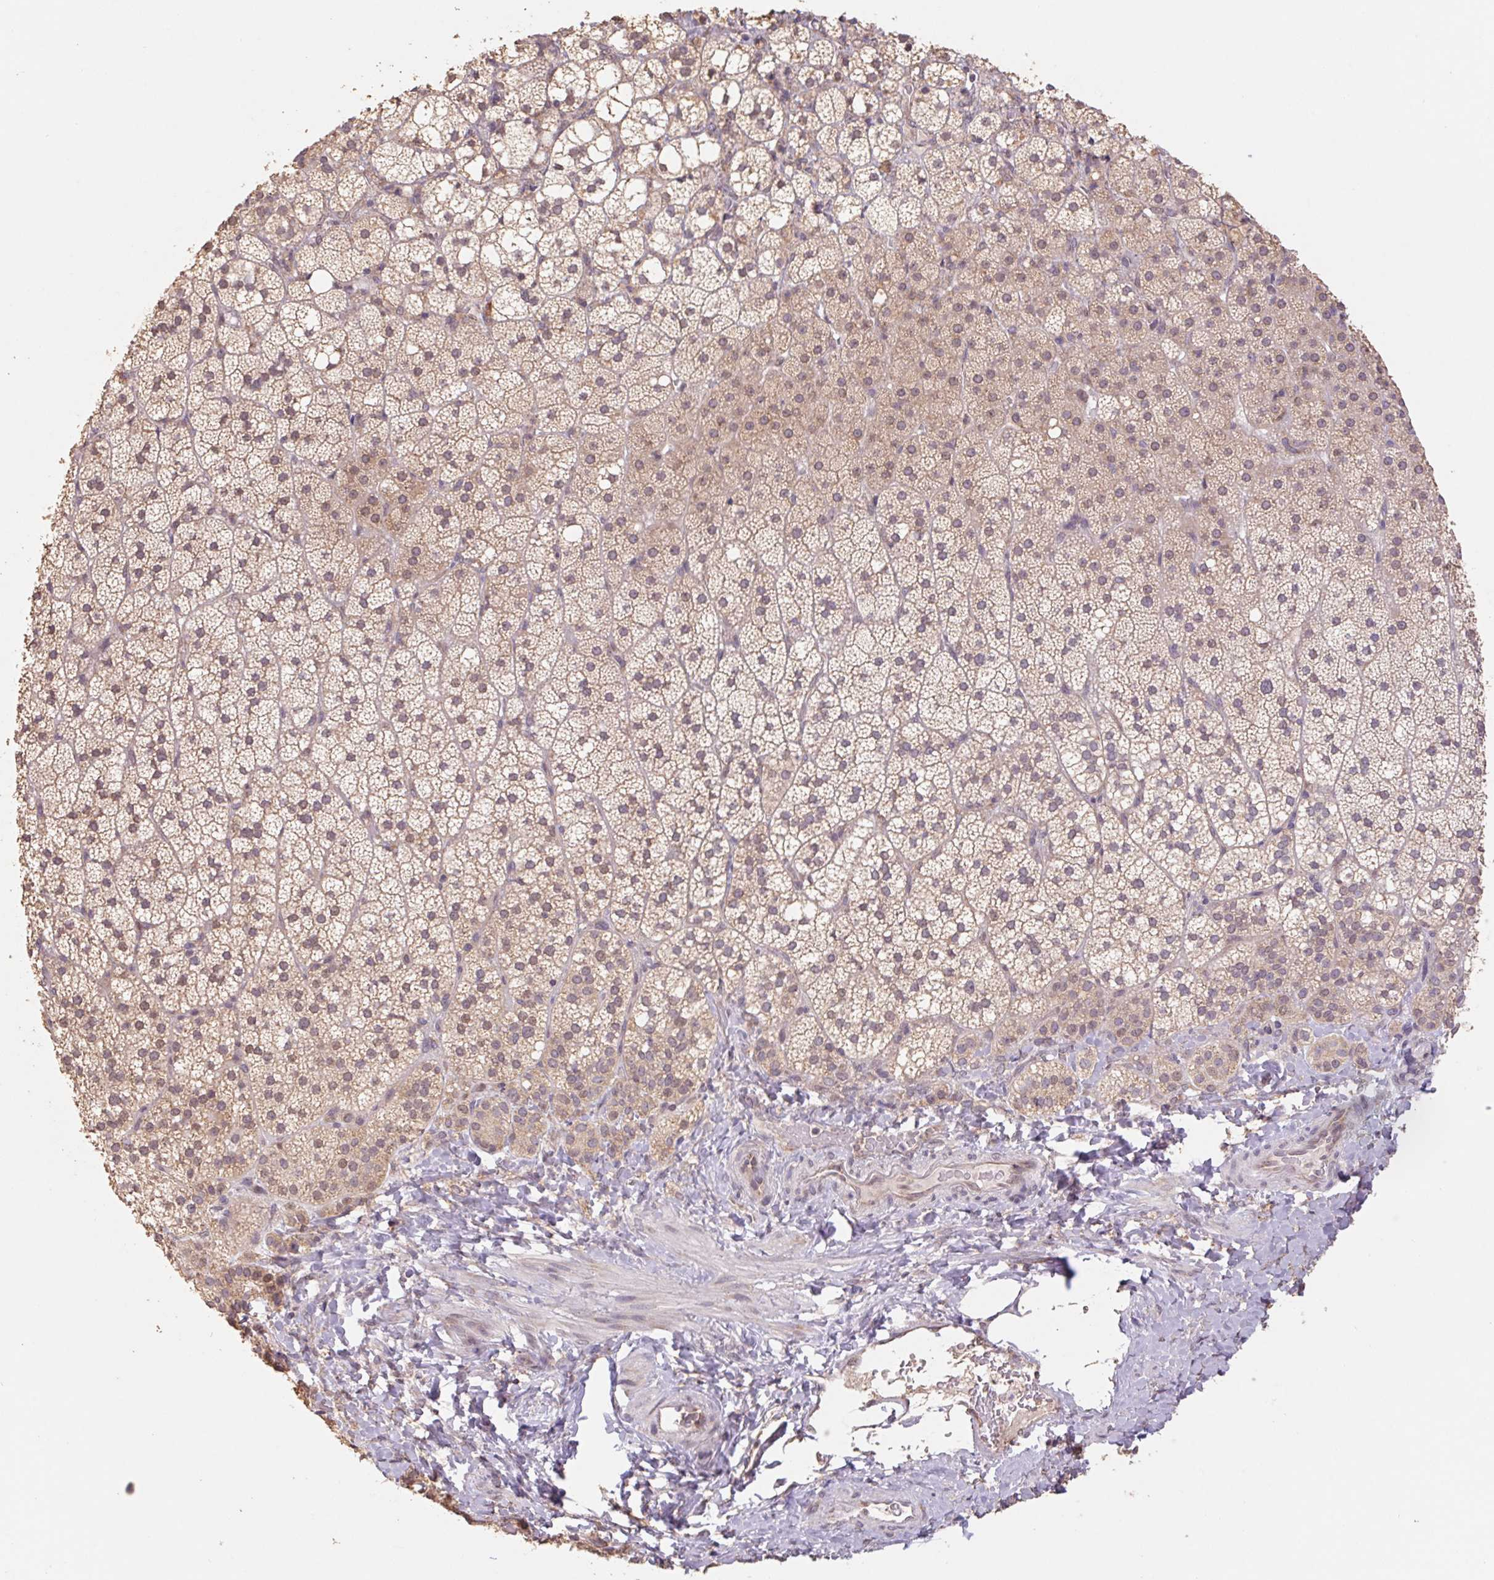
{"staining": {"intensity": "moderate", "quantity": "25%-75%", "location": "cytoplasmic/membranous"}, "tissue": "adrenal gland", "cell_type": "Glandular cells", "image_type": "normal", "snomed": [{"axis": "morphology", "description": "Normal tissue, NOS"}, {"axis": "topography", "description": "Adrenal gland"}], "caption": "Moderate cytoplasmic/membranous expression for a protein is seen in approximately 25%-75% of glandular cells of unremarkable adrenal gland using IHC.", "gene": "RPL27A", "patient": {"sex": "male", "age": 53}}